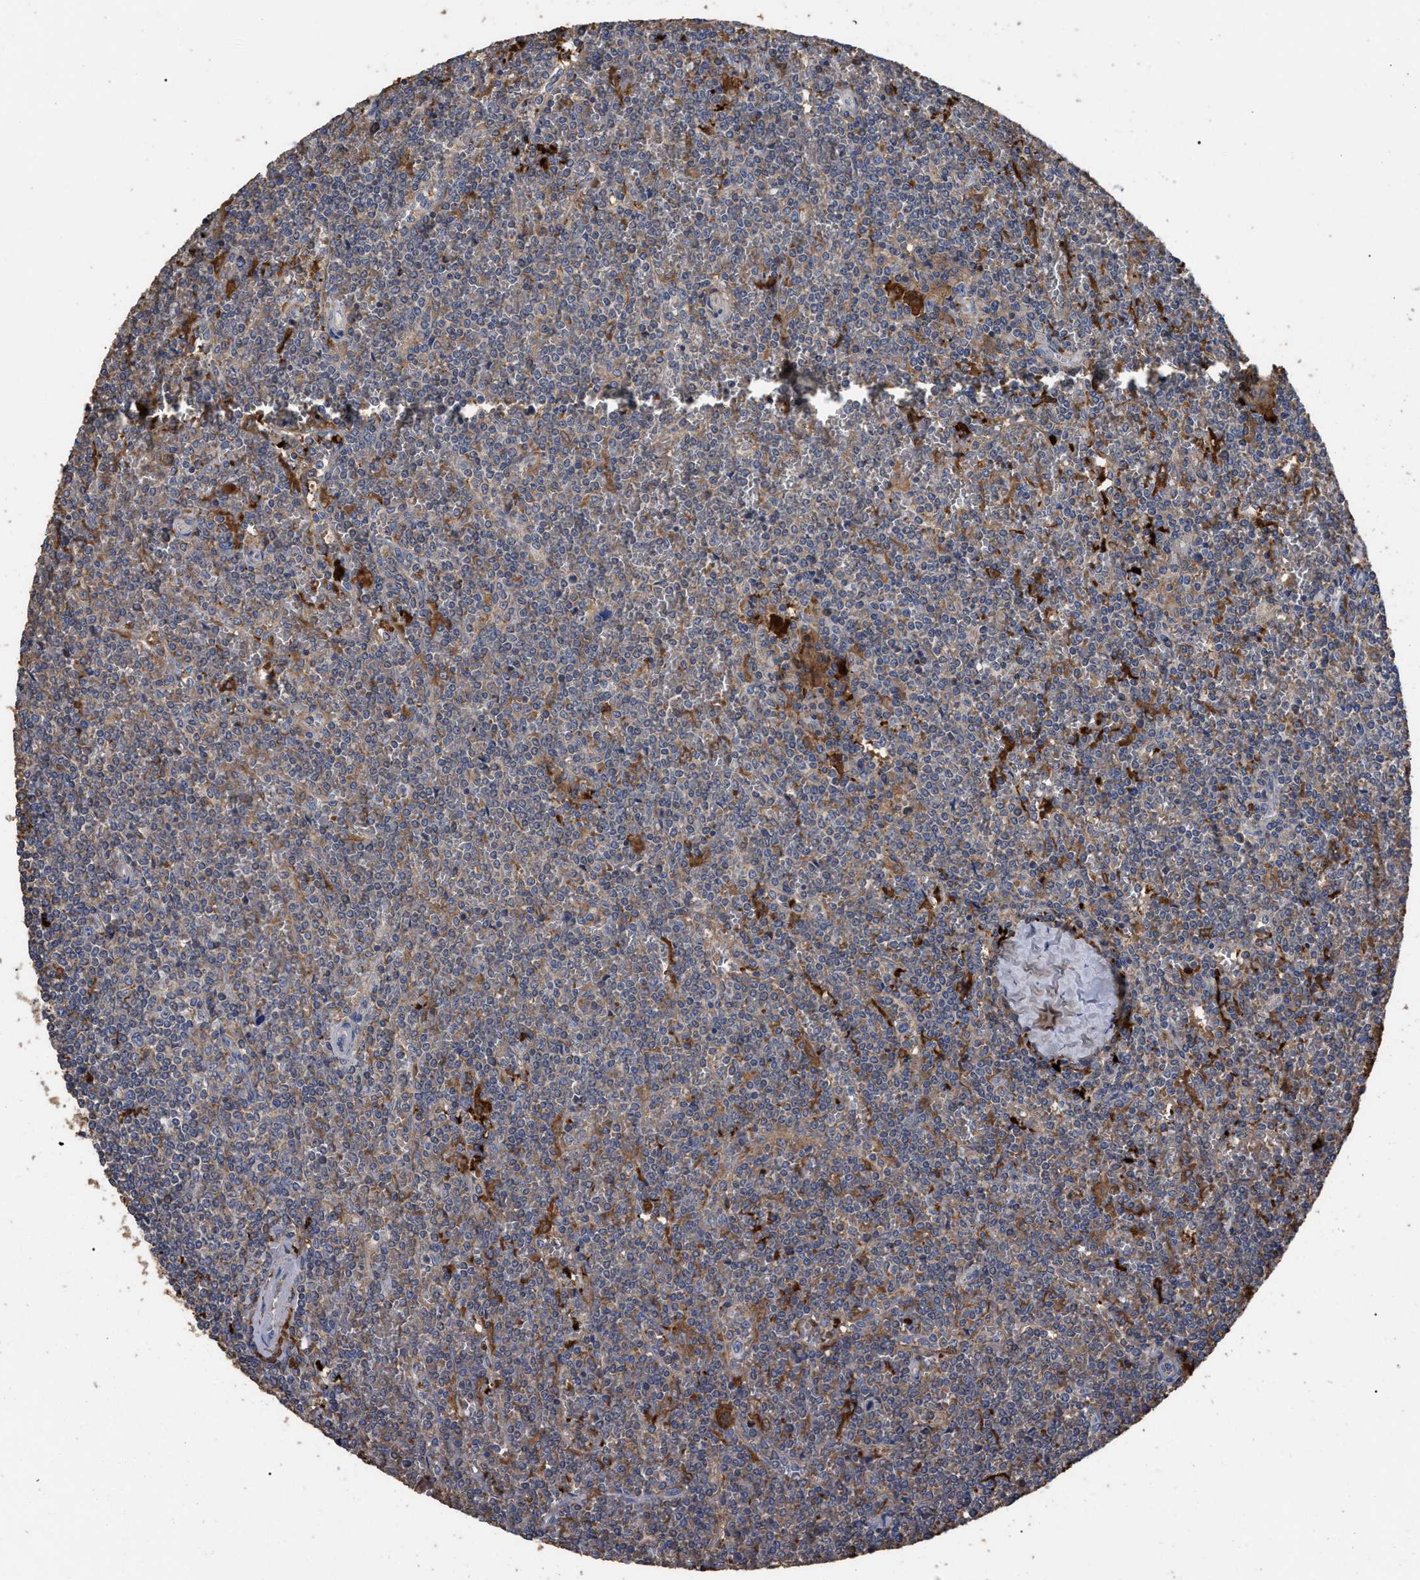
{"staining": {"intensity": "negative", "quantity": "none", "location": "none"}, "tissue": "lymphoma", "cell_type": "Tumor cells", "image_type": "cancer", "snomed": [{"axis": "morphology", "description": "Malignant lymphoma, non-Hodgkin's type, Low grade"}, {"axis": "topography", "description": "Spleen"}], "caption": "IHC photomicrograph of low-grade malignant lymphoma, non-Hodgkin's type stained for a protein (brown), which exhibits no staining in tumor cells. (DAB (3,3'-diaminobenzidine) immunohistochemistry with hematoxylin counter stain).", "gene": "GPR179", "patient": {"sex": "female", "age": 19}}